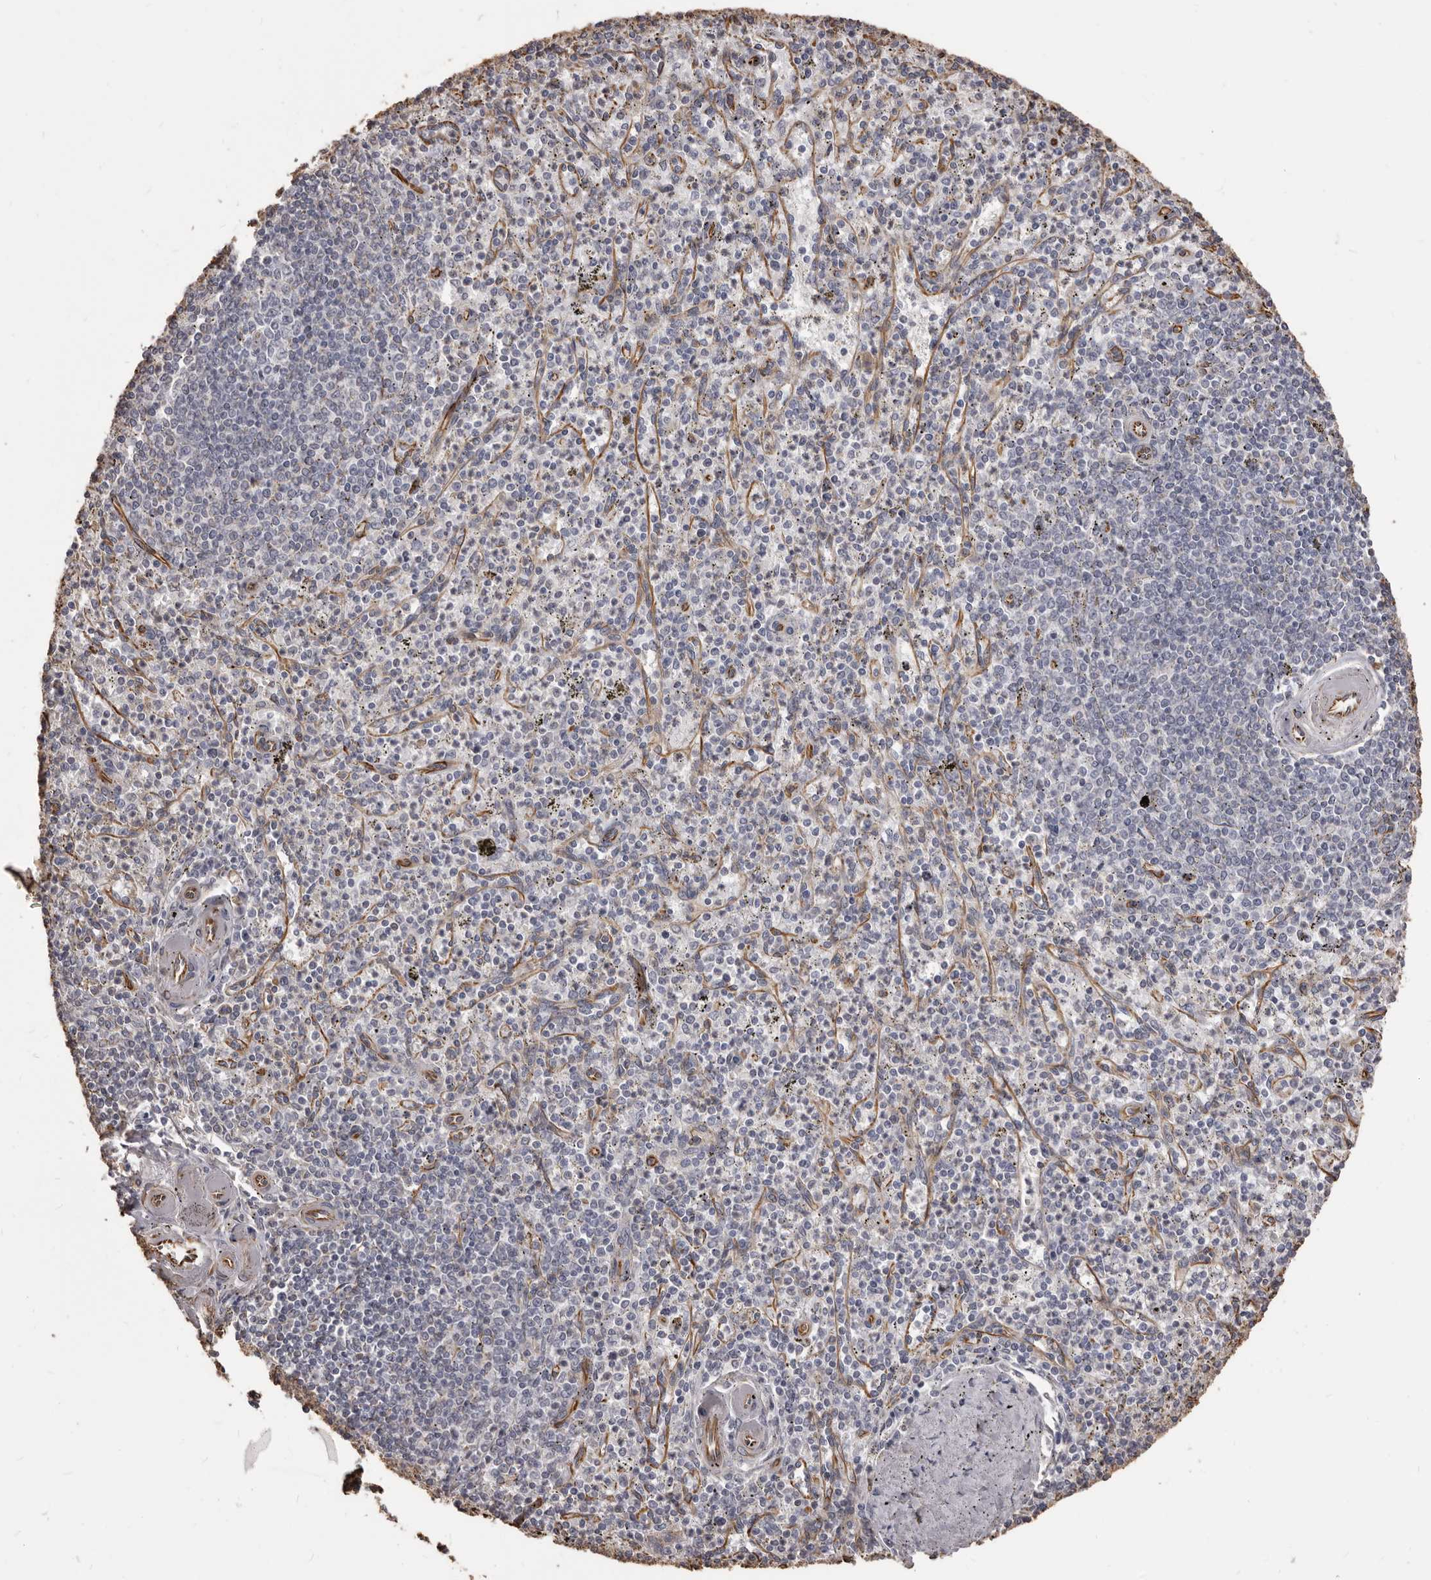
{"staining": {"intensity": "negative", "quantity": "none", "location": "none"}, "tissue": "spleen", "cell_type": "Cells in red pulp", "image_type": "normal", "snomed": [{"axis": "morphology", "description": "Normal tissue, NOS"}, {"axis": "topography", "description": "Spleen"}], "caption": "Cells in red pulp show no significant protein positivity in normal spleen. The staining is performed using DAB brown chromogen with nuclei counter-stained in using hematoxylin.", "gene": "MTURN", "patient": {"sex": "male", "age": 72}}